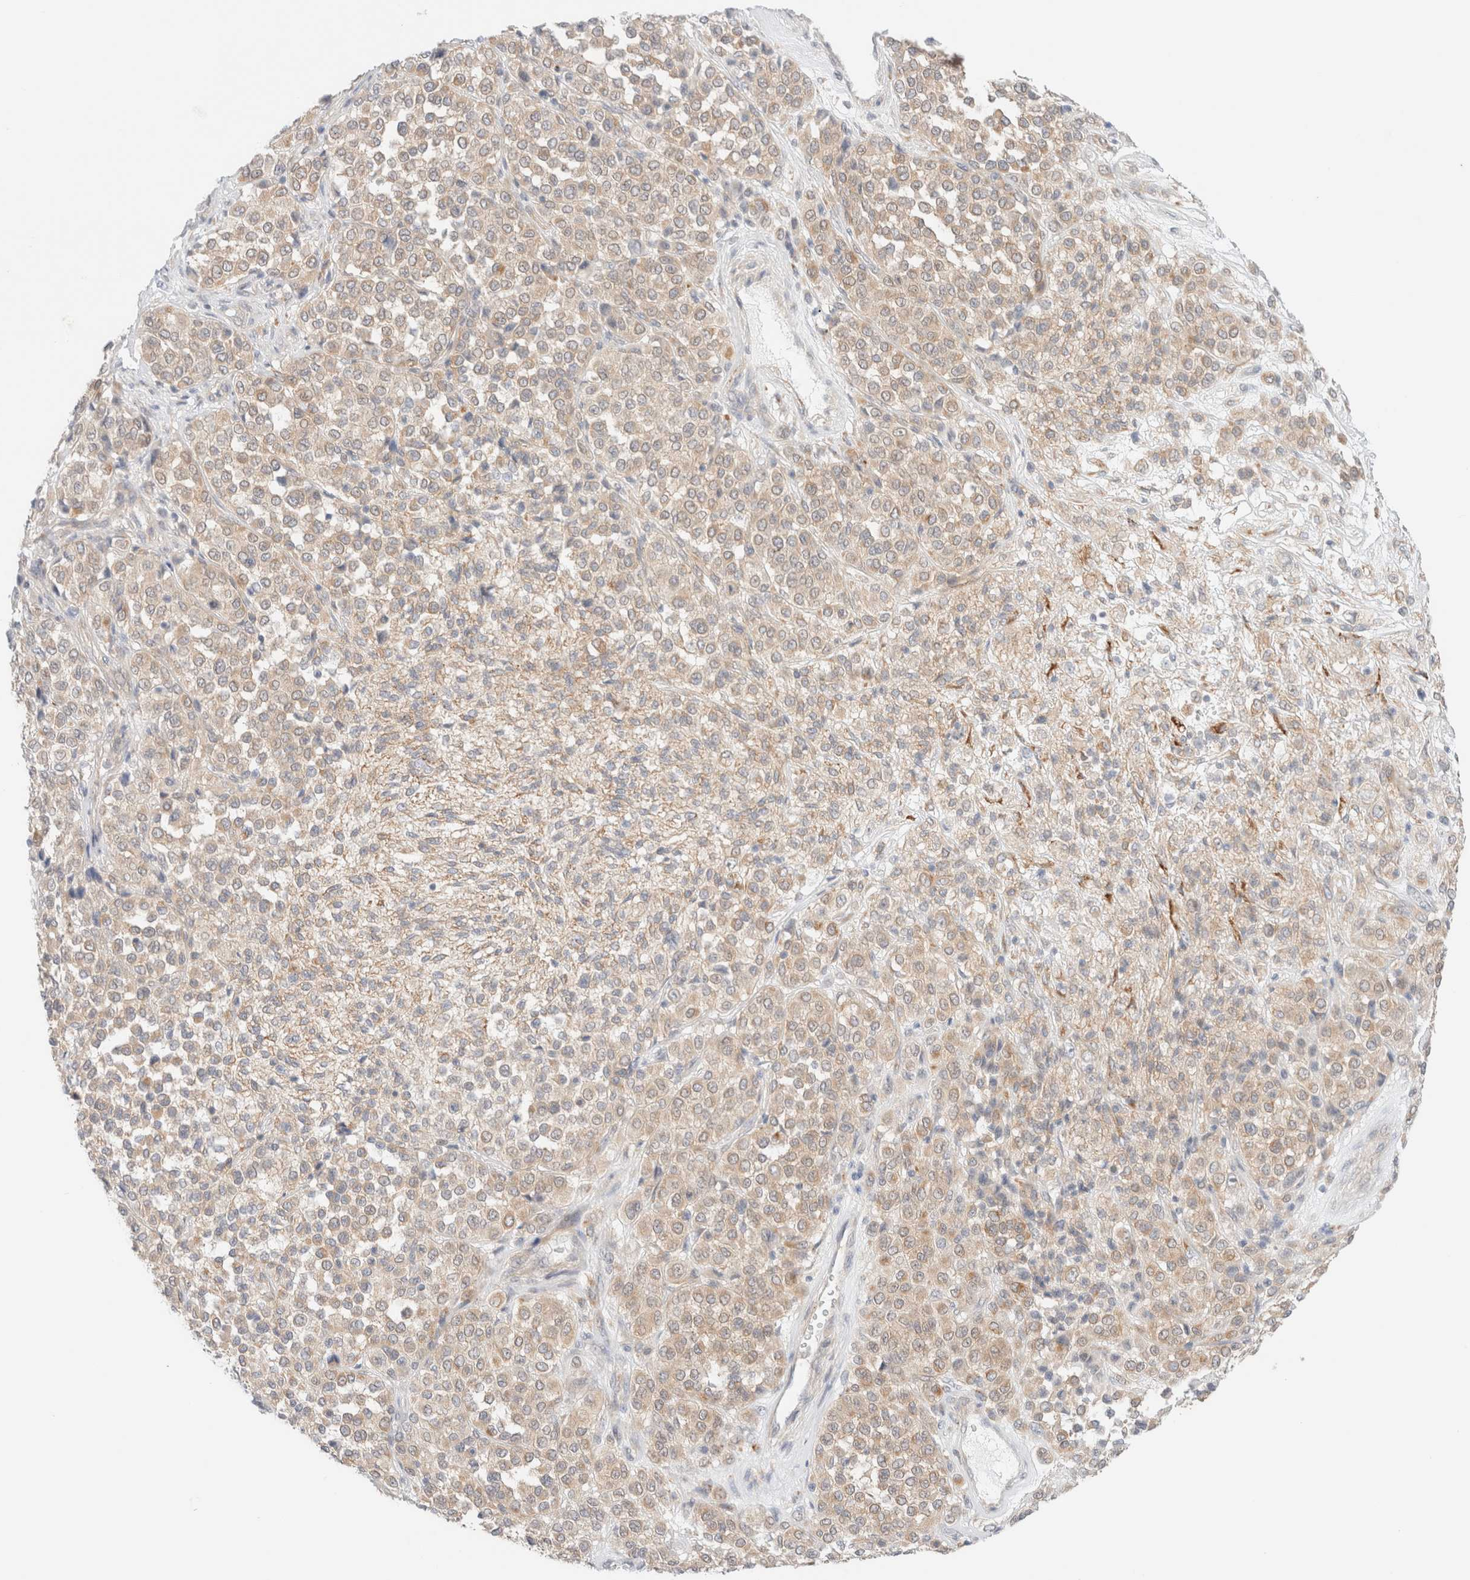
{"staining": {"intensity": "moderate", "quantity": ">75%", "location": "cytoplasmic/membranous"}, "tissue": "melanoma", "cell_type": "Tumor cells", "image_type": "cancer", "snomed": [{"axis": "morphology", "description": "Malignant melanoma, Metastatic site"}, {"axis": "topography", "description": "Pancreas"}], "caption": "Immunohistochemistry (IHC) image of neoplastic tissue: human malignant melanoma (metastatic site) stained using immunohistochemistry displays medium levels of moderate protein expression localized specifically in the cytoplasmic/membranous of tumor cells, appearing as a cytoplasmic/membranous brown color.", "gene": "UNC13B", "patient": {"sex": "female", "age": 30}}